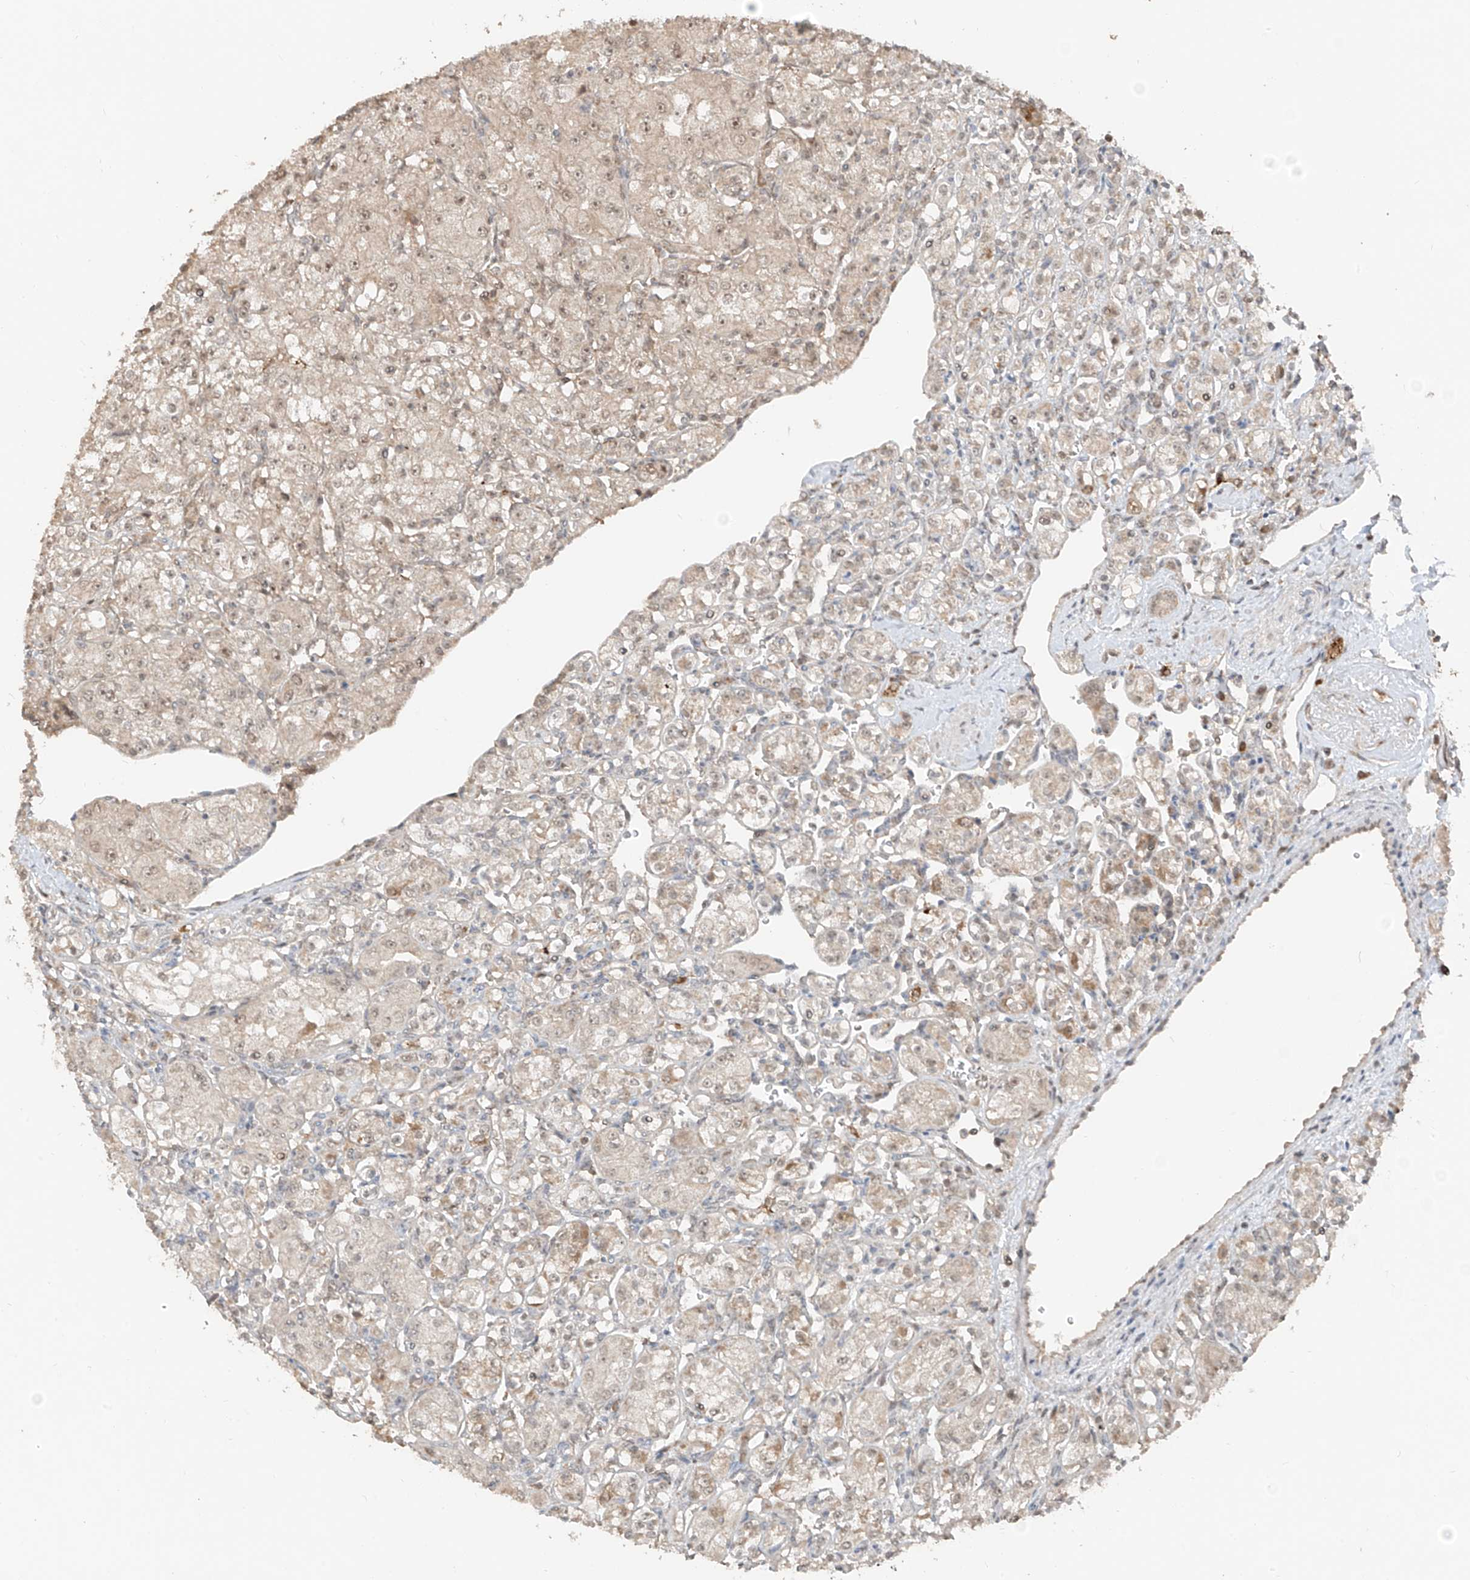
{"staining": {"intensity": "negative", "quantity": "none", "location": "none"}, "tissue": "renal cancer", "cell_type": "Tumor cells", "image_type": "cancer", "snomed": [{"axis": "morphology", "description": "Adenocarcinoma, NOS"}, {"axis": "topography", "description": "Kidney"}], "caption": "Immunohistochemical staining of human renal cancer (adenocarcinoma) displays no significant staining in tumor cells.", "gene": "COLGALT2", "patient": {"sex": "male", "age": 77}}